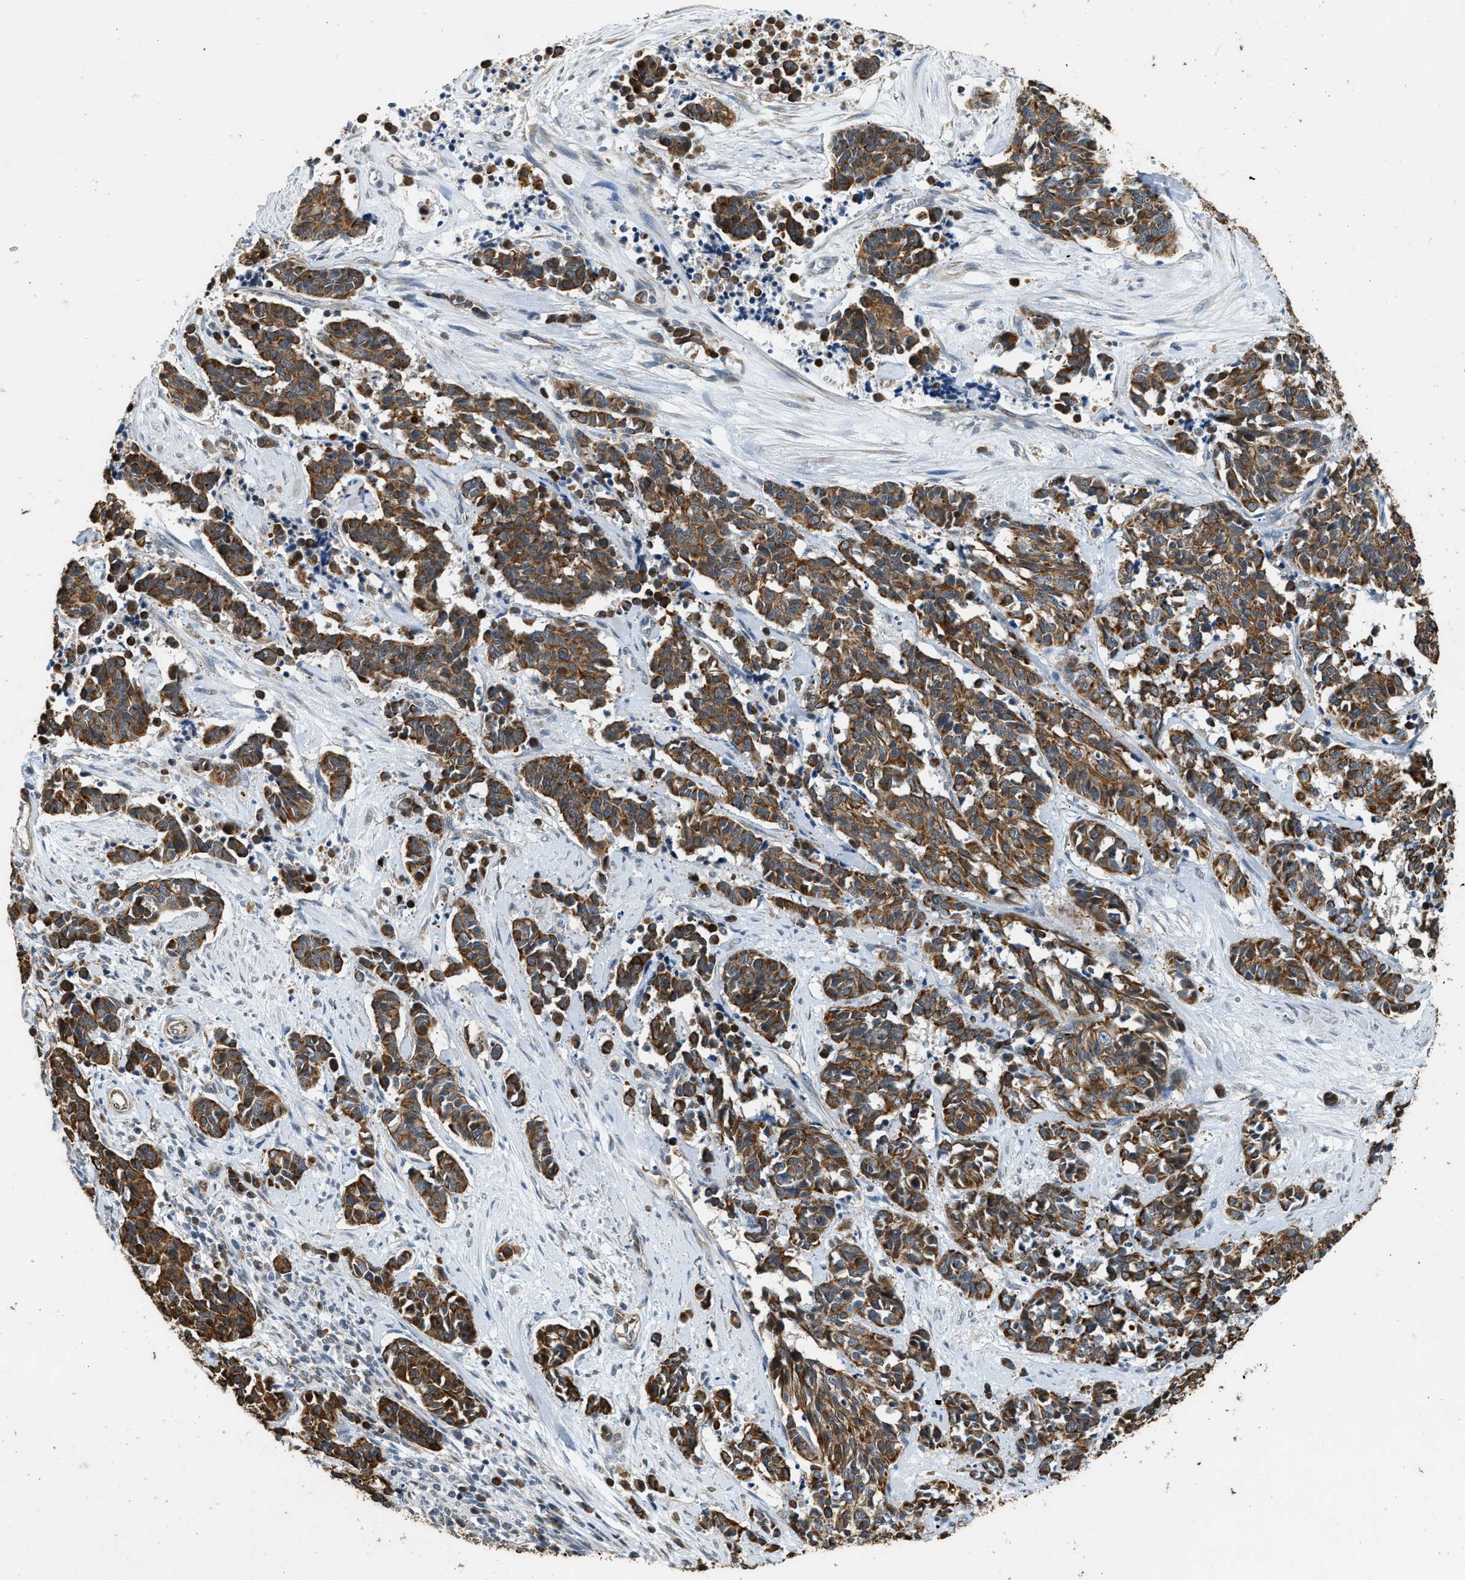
{"staining": {"intensity": "strong", "quantity": ">75%", "location": "cytoplasmic/membranous"}, "tissue": "cervical cancer", "cell_type": "Tumor cells", "image_type": "cancer", "snomed": [{"axis": "morphology", "description": "Squamous cell carcinoma, NOS"}, {"axis": "topography", "description": "Cervix"}], "caption": "Brown immunohistochemical staining in human cervical squamous cell carcinoma displays strong cytoplasmic/membranous staining in approximately >75% of tumor cells.", "gene": "PCLO", "patient": {"sex": "female", "age": 35}}